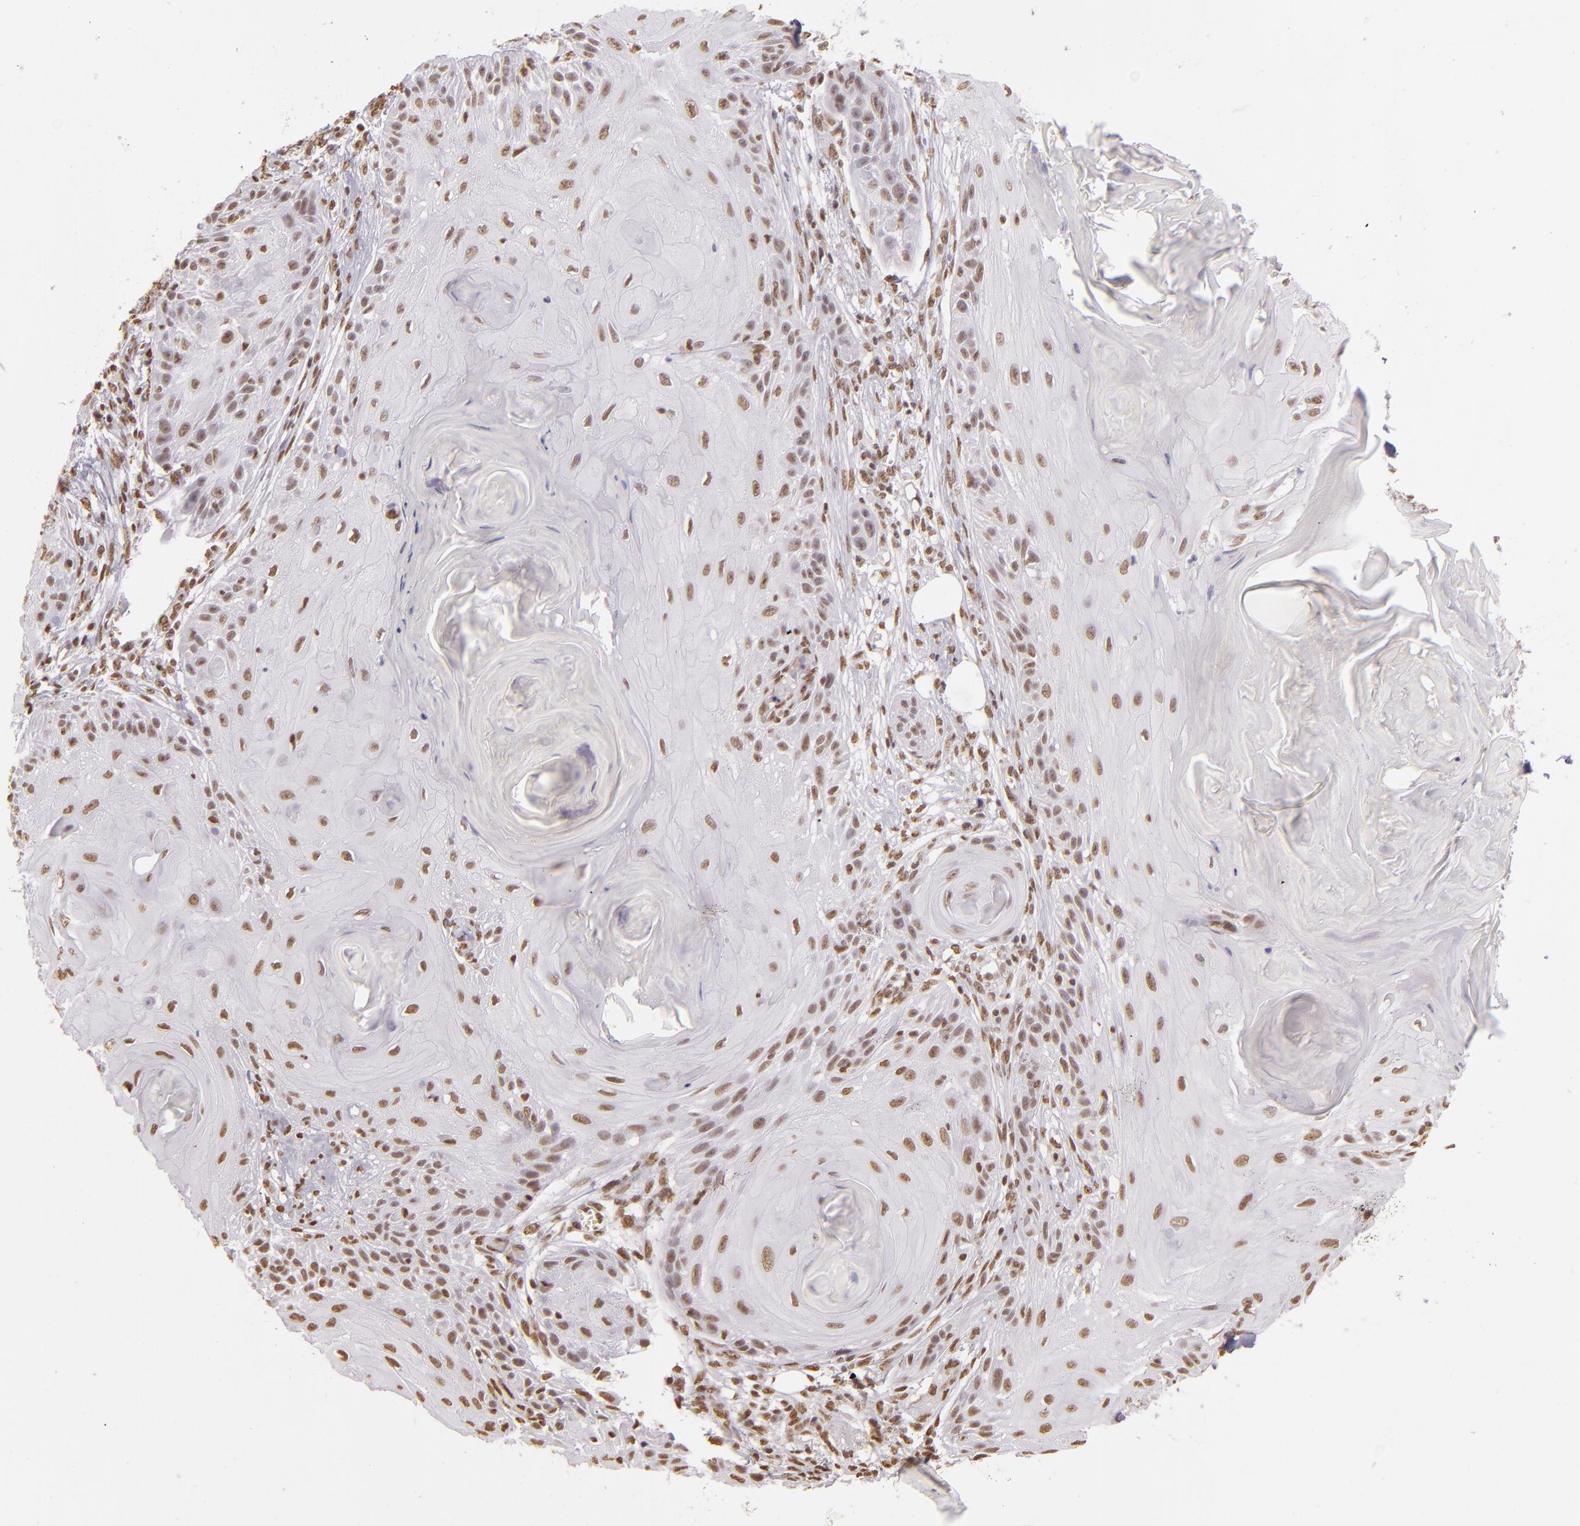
{"staining": {"intensity": "weak", "quantity": "25%-75%", "location": "nuclear"}, "tissue": "skin cancer", "cell_type": "Tumor cells", "image_type": "cancer", "snomed": [{"axis": "morphology", "description": "Squamous cell carcinoma, NOS"}, {"axis": "topography", "description": "Skin"}], "caption": "The immunohistochemical stain labels weak nuclear expression in tumor cells of skin squamous cell carcinoma tissue. (Brightfield microscopy of DAB IHC at high magnification).", "gene": "PAPOLA", "patient": {"sex": "female", "age": 88}}